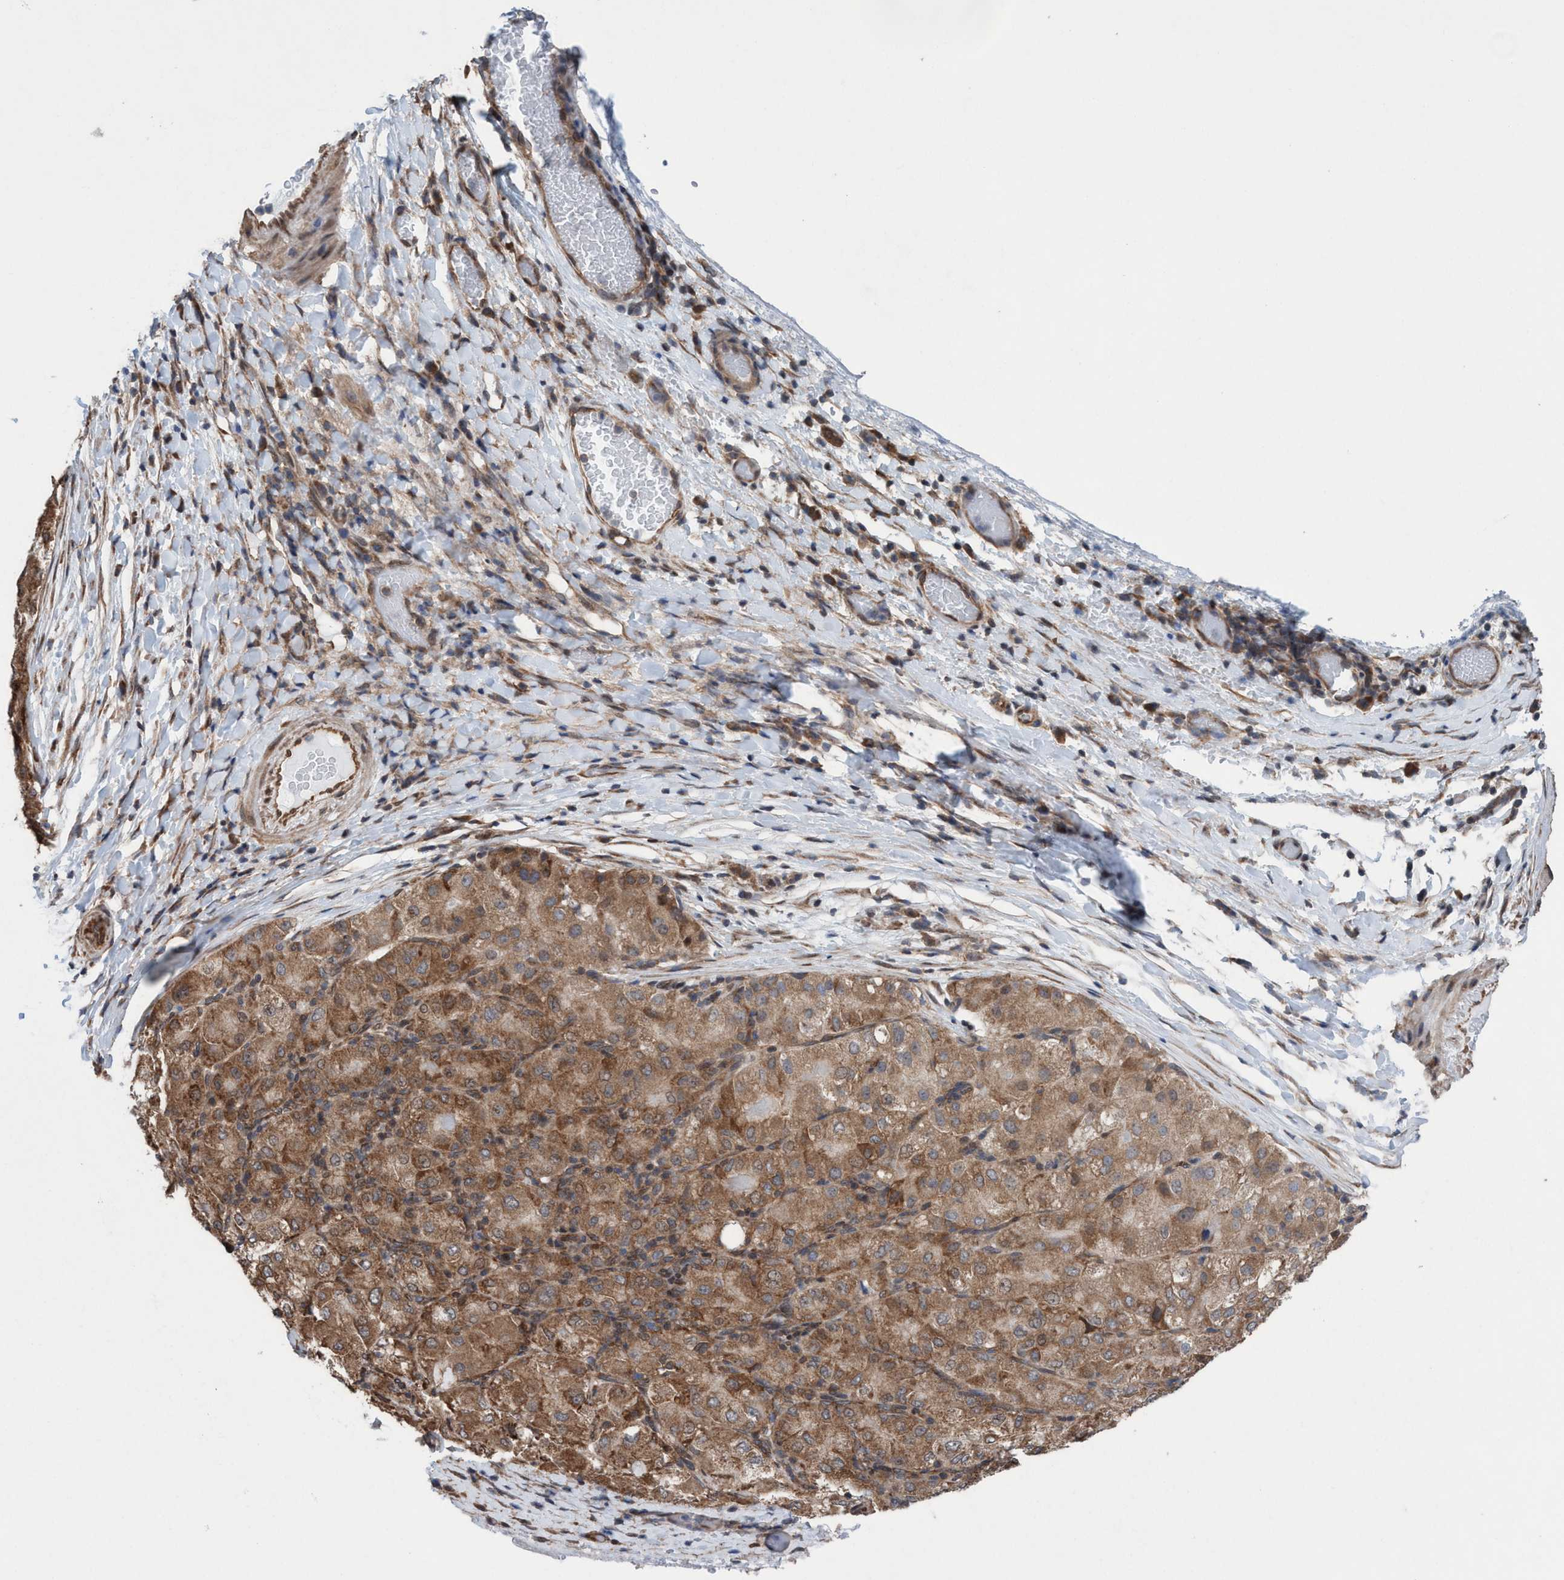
{"staining": {"intensity": "moderate", "quantity": ">75%", "location": "cytoplasmic/membranous"}, "tissue": "liver cancer", "cell_type": "Tumor cells", "image_type": "cancer", "snomed": [{"axis": "morphology", "description": "Carcinoma, Hepatocellular, NOS"}, {"axis": "topography", "description": "Liver"}], "caption": "A histopathology image showing moderate cytoplasmic/membranous staining in approximately >75% of tumor cells in hepatocellular carcinoma (liver), as visualized by brown immunohistochemical staining.", "gene": "METAP2", "patient": {"sex": "male", "age": 80}}